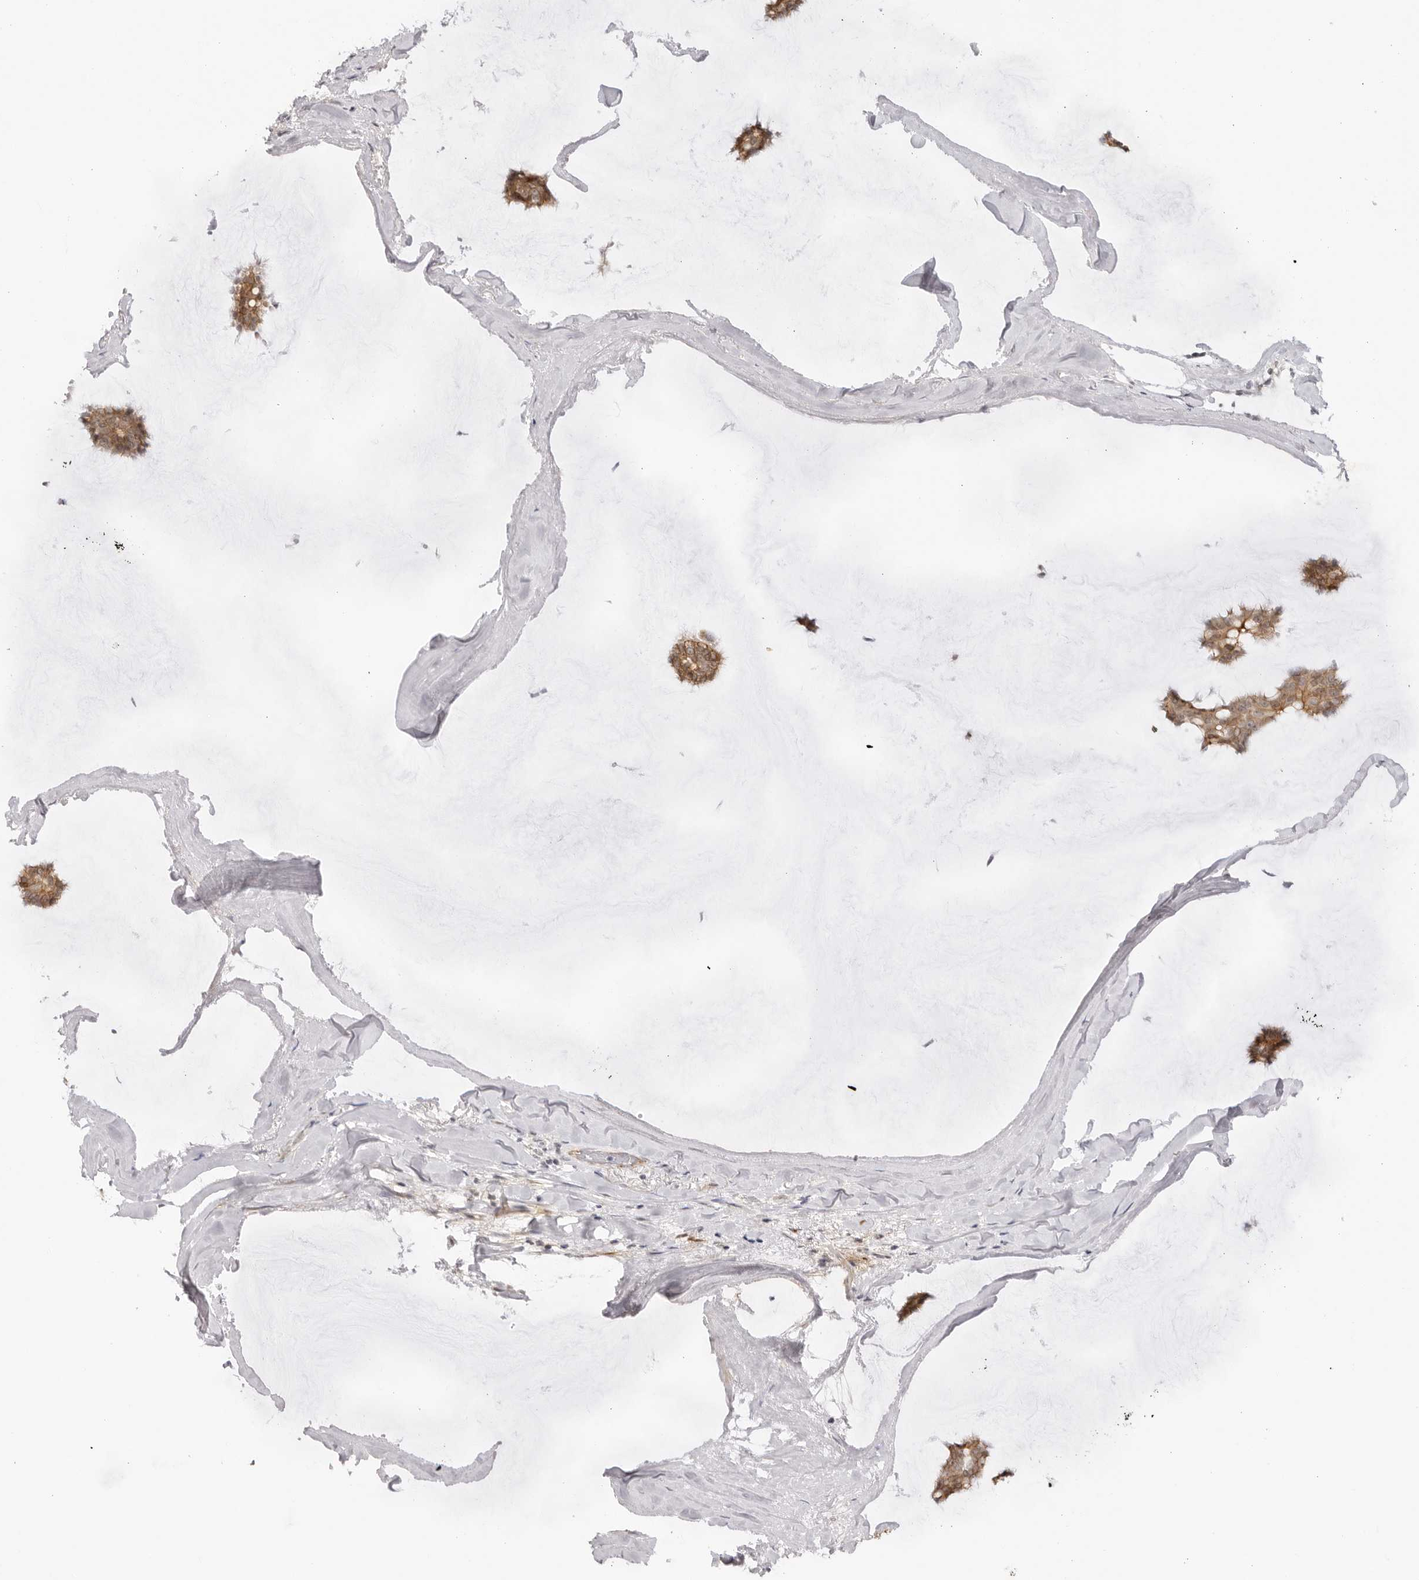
{"staining": {"intensity": "moderate", "quantity": ">75%", "location": "cytoplasmic/membranous"}, "tissue": "breast cancer", "cell_type": "Tumor cells", "image_type": "cancer", "snomed": [{"axis": "morphology", "description": "Duct carcinoma"}, {"axis": "topography", "description": "Breast"}], "caption": "A high-resolution photomicrograph shows immunohistochemistry staining of intraductal carcinoma (breast), which demonstrates moderate cytoplasmic/membranous expression in about >75% of tumor cells.", "gene": "TRAPPC3", "patient": {"sex": "female", "age": 93}}